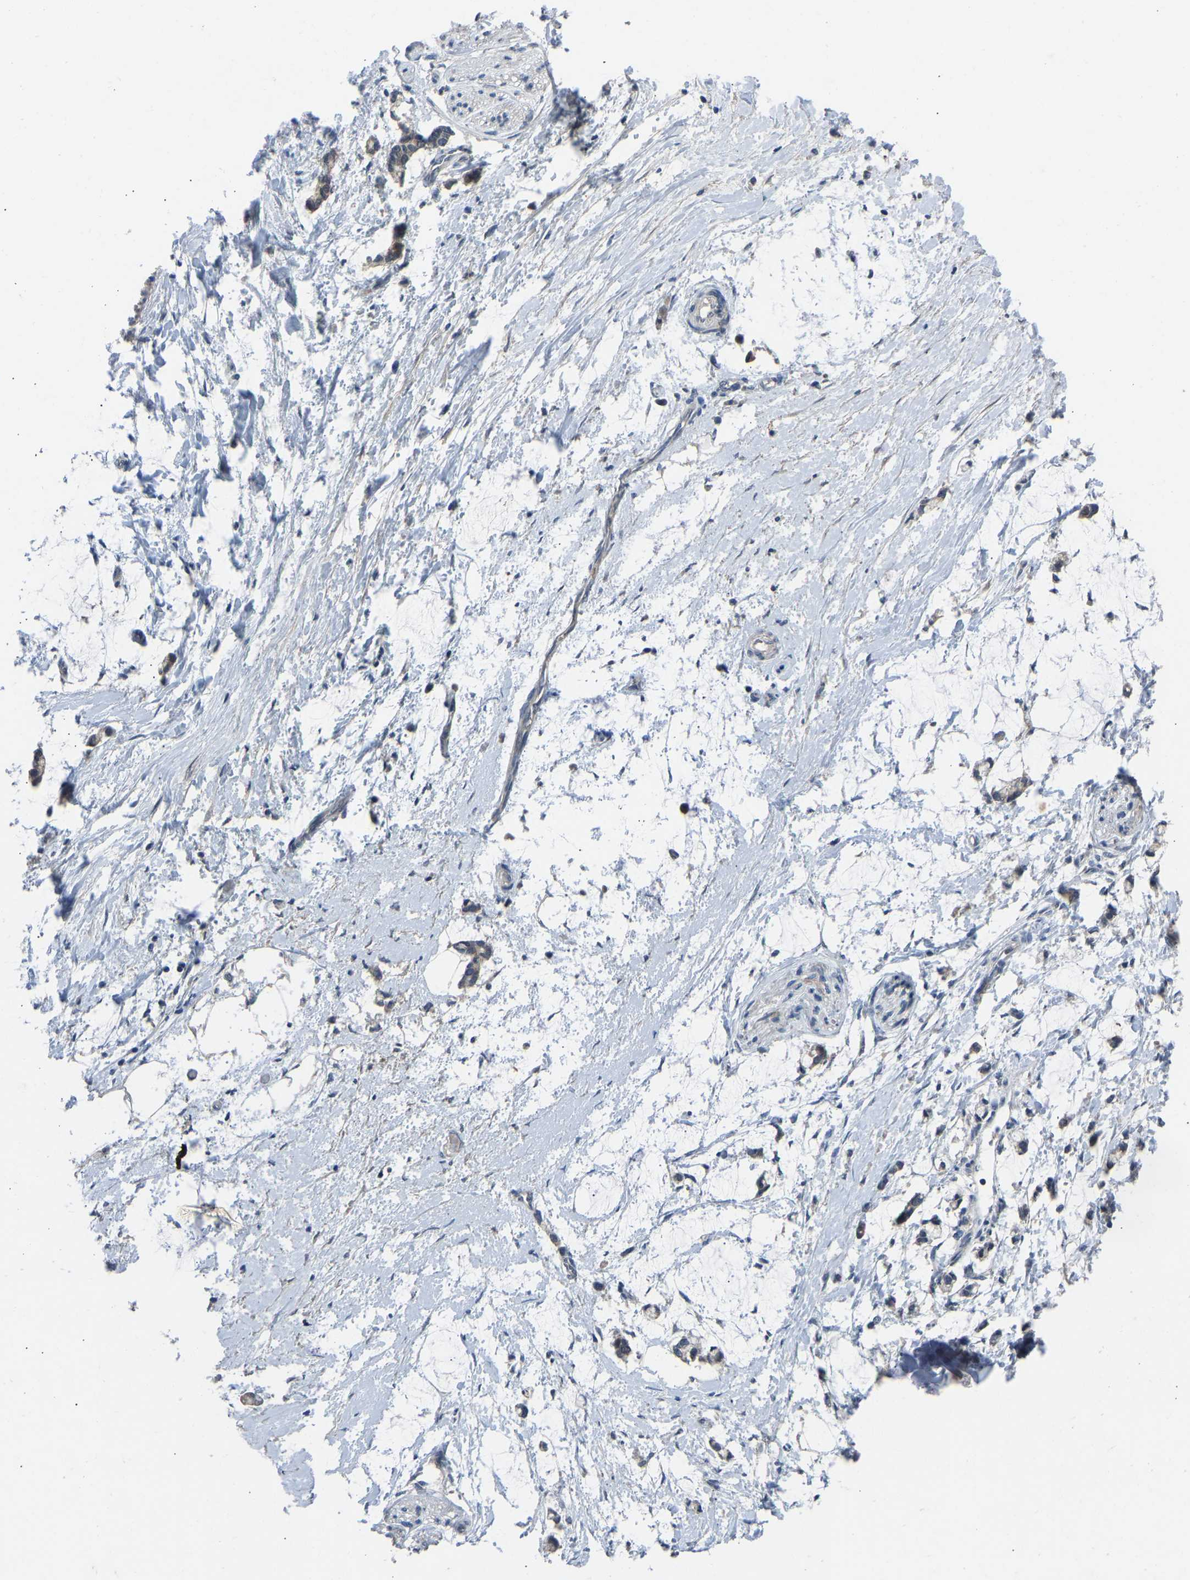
{"staining": {"intensity": "weak", "quantity": ">75%", "location": "cytoplasmic/membranous"}, "tissue": "adipose tissue", "cell_type": "Adipocytes", "image_type": "normal", "snomed": [{"axis": "morphology", "description": "Normal tissue, NOS"}, {"axis": "morphology", "description": "Adenocarcinoma, NOS"}, {"axis": "topography", "description": "Colon"}, {"axis": "topography", "description": "Peripheral nerve tissue"}], "caption": "Immunohistochemistry staining of unremarkable adipose tissue, which shows low levels of weak cytoplasmic/membranous expression in approximately >75% of adipocytes indicating weak cytoplasmic/membranous protein expression. The staining was performed using DAB (3,3'-diaminobenzidine) (brown) for protein detection and nuclei were counterstained in hematoxylin (blue).", "gene": "CDK2AP1", "patient": {"sex": "male", "age": 14}}